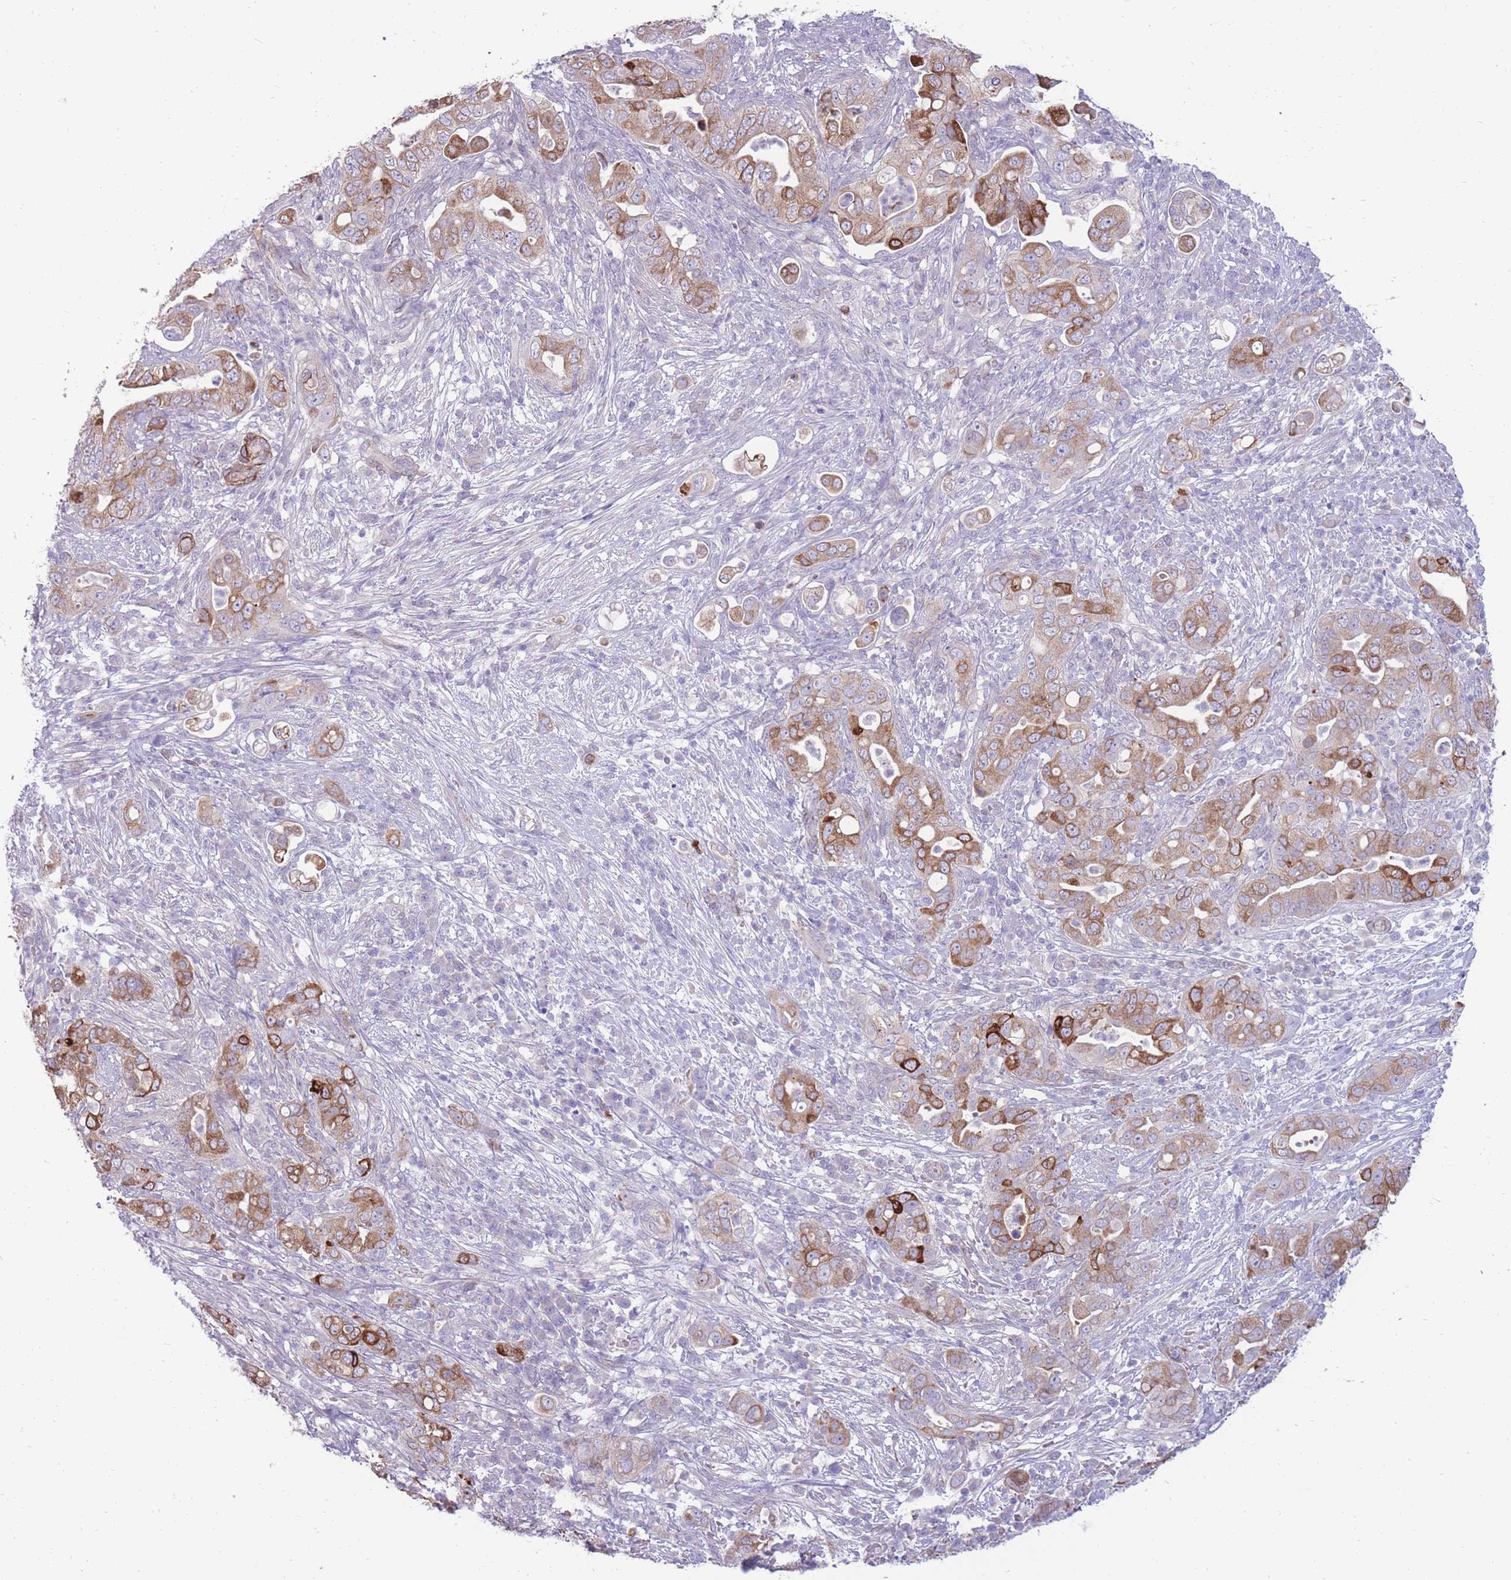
{"staining": {"intensity": "strong", "quantity": "<25%", "location": "cytoplasmic/membranous"}, "tissue": "pancreatic cancer", "cell_type": "Tumor cells", "image_type": "cancer", "snomed": [{"axis": "morphology", "description": "Normal tissue, NOS"}, {"axis": "morphology", "description": "Adenocarcinoma, NOS"}, {"axis": "topography", "description": "Lymph node"}, {"axis": "topography", "description": "Pancreas"}], "caption": "The immunohistochemical stain shows strong cytoplasmic/membranous staining in tumor cells of adenocarcinoma (pancreatic) tissue.", "gene": "RGS11", "patient": {"sex": "female", "age": 67}}